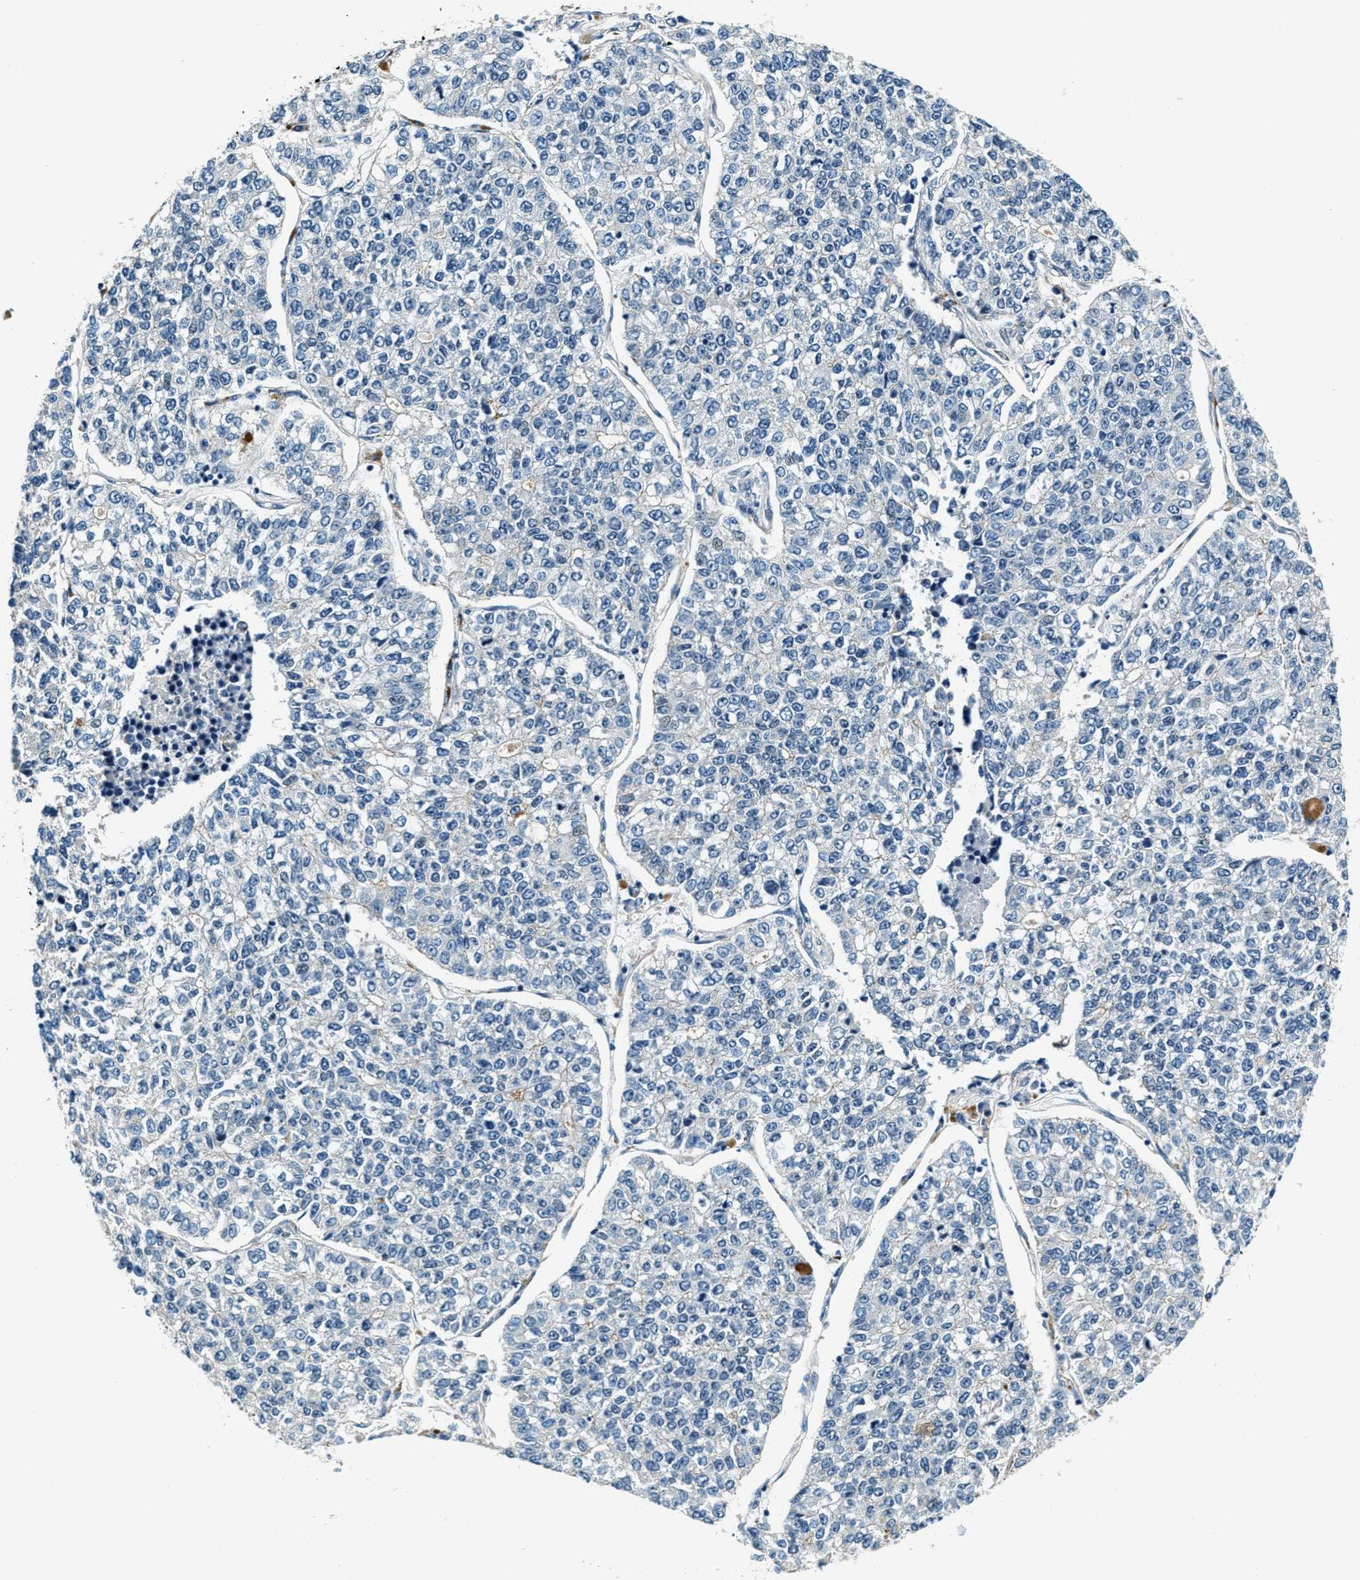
{"staining": {"intensity": "negative", "quantity": "none", "location": "none"}, "tissue": "lung cancer", "cell_type": "Tumor cells", "image_type": "cancer", "snomed": [{"axis": "morphology", "description": "Adenocarcinoma, NOS"}, {"axis": "topography", "description": "Lung"}], "caption": "The image shows no significant positivity in tumor cells of adenocarcinoma (lung).", "gene": "C2orf66", "patient": {"sex": "male", "age": 49}}